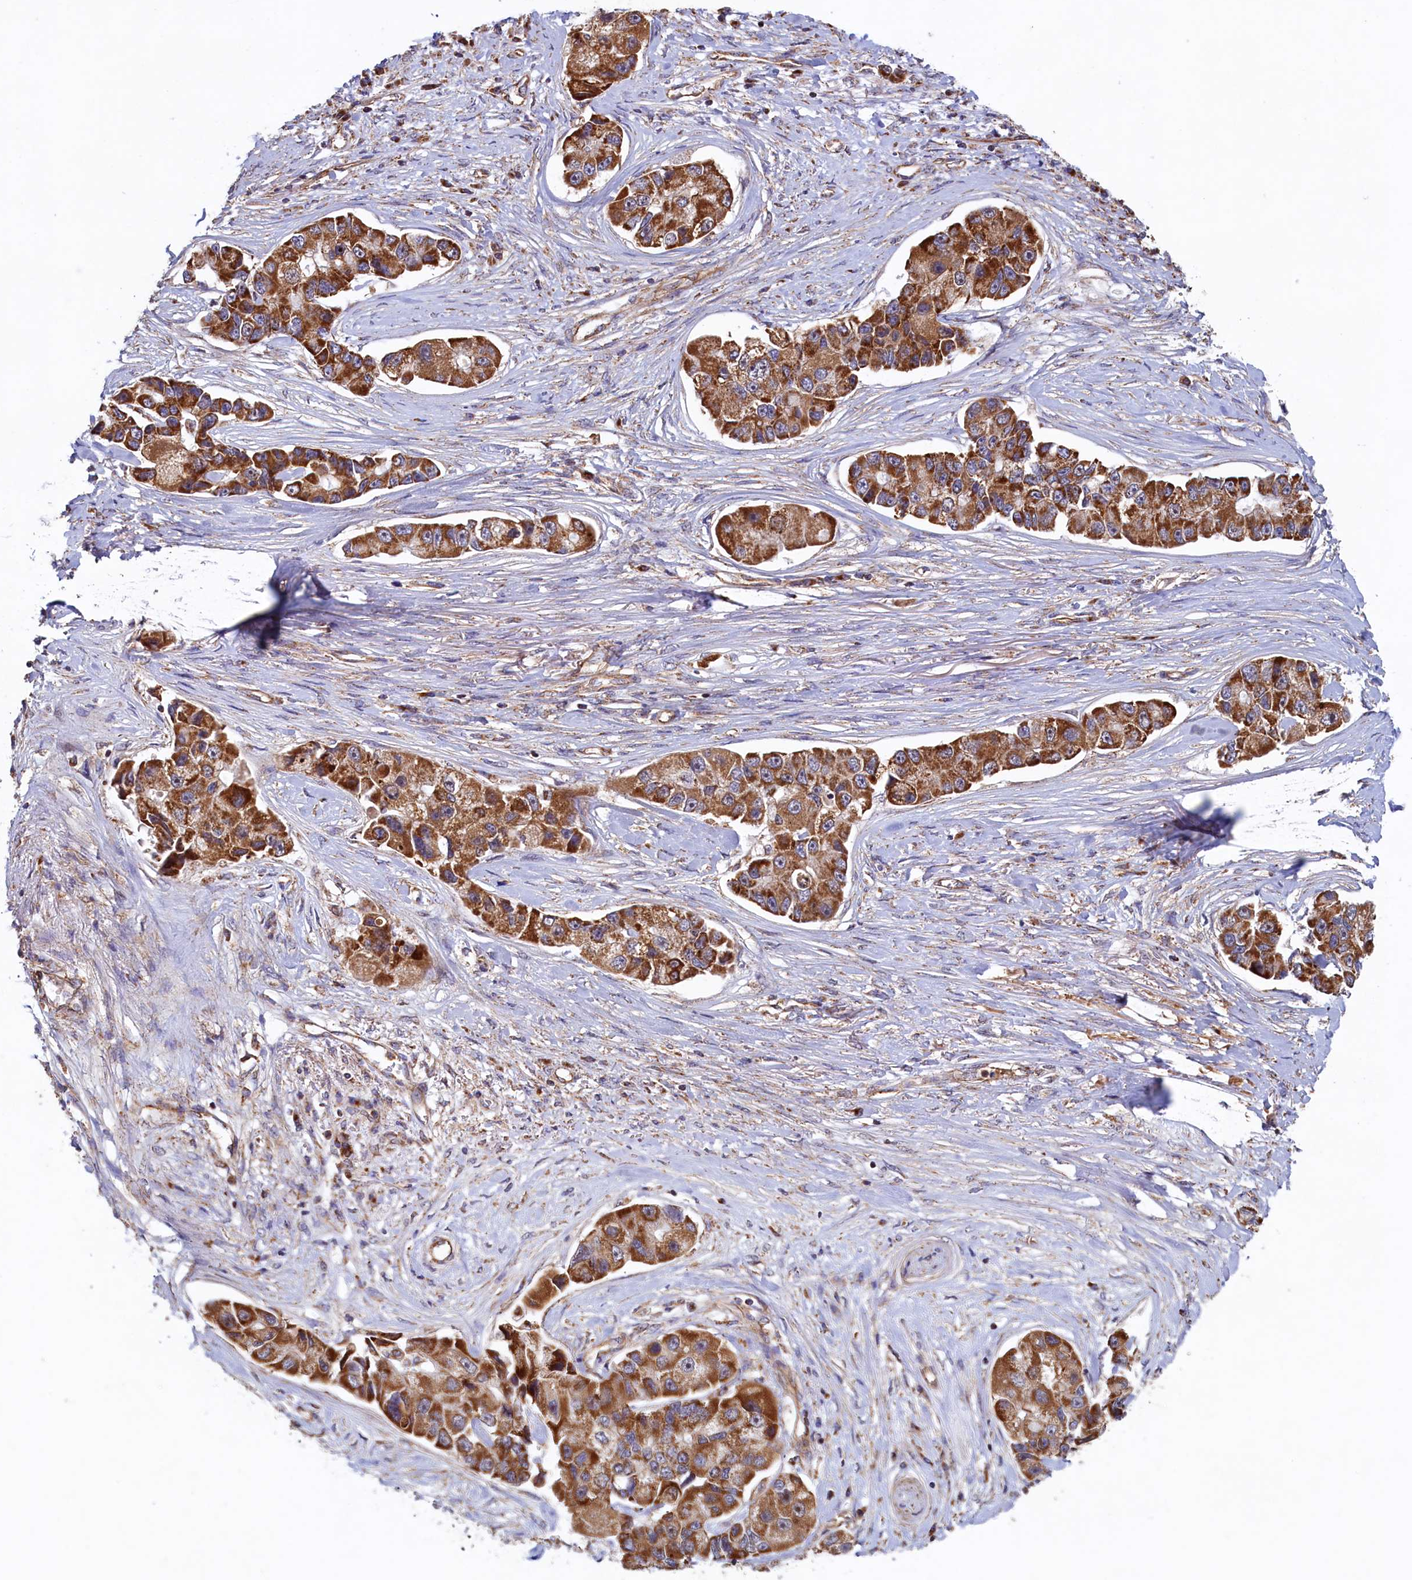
{"staining": {"intensity": "strong", "quantity": ">75%", "location": "cytoplasmic/membranous"}, "tissue": "lung cancer", "cell_type": "Tumor cells", "image_type": "cancer", "snomed": [{"axis": "morphology", "description": "Adenocarcinoma, NOS"}, {"axis": "topography", "description": "Lung"}], "caption": "Immunohistochemistry (IHC) staining of adenocarcinoma (lung), which displays high levels of strong cytoplasmic/membranous staining in about >75% of tumor cells indicating strong cytoplasmic/membranous protein staining. The staining was performed using DAB (3,3'-diaminobenzidine) (brown) for protein detection and nuclei were counterstained in hematoxylin (blue).", "gene": "UBE3B", "patient": {"sex": "female", "age": 54}}